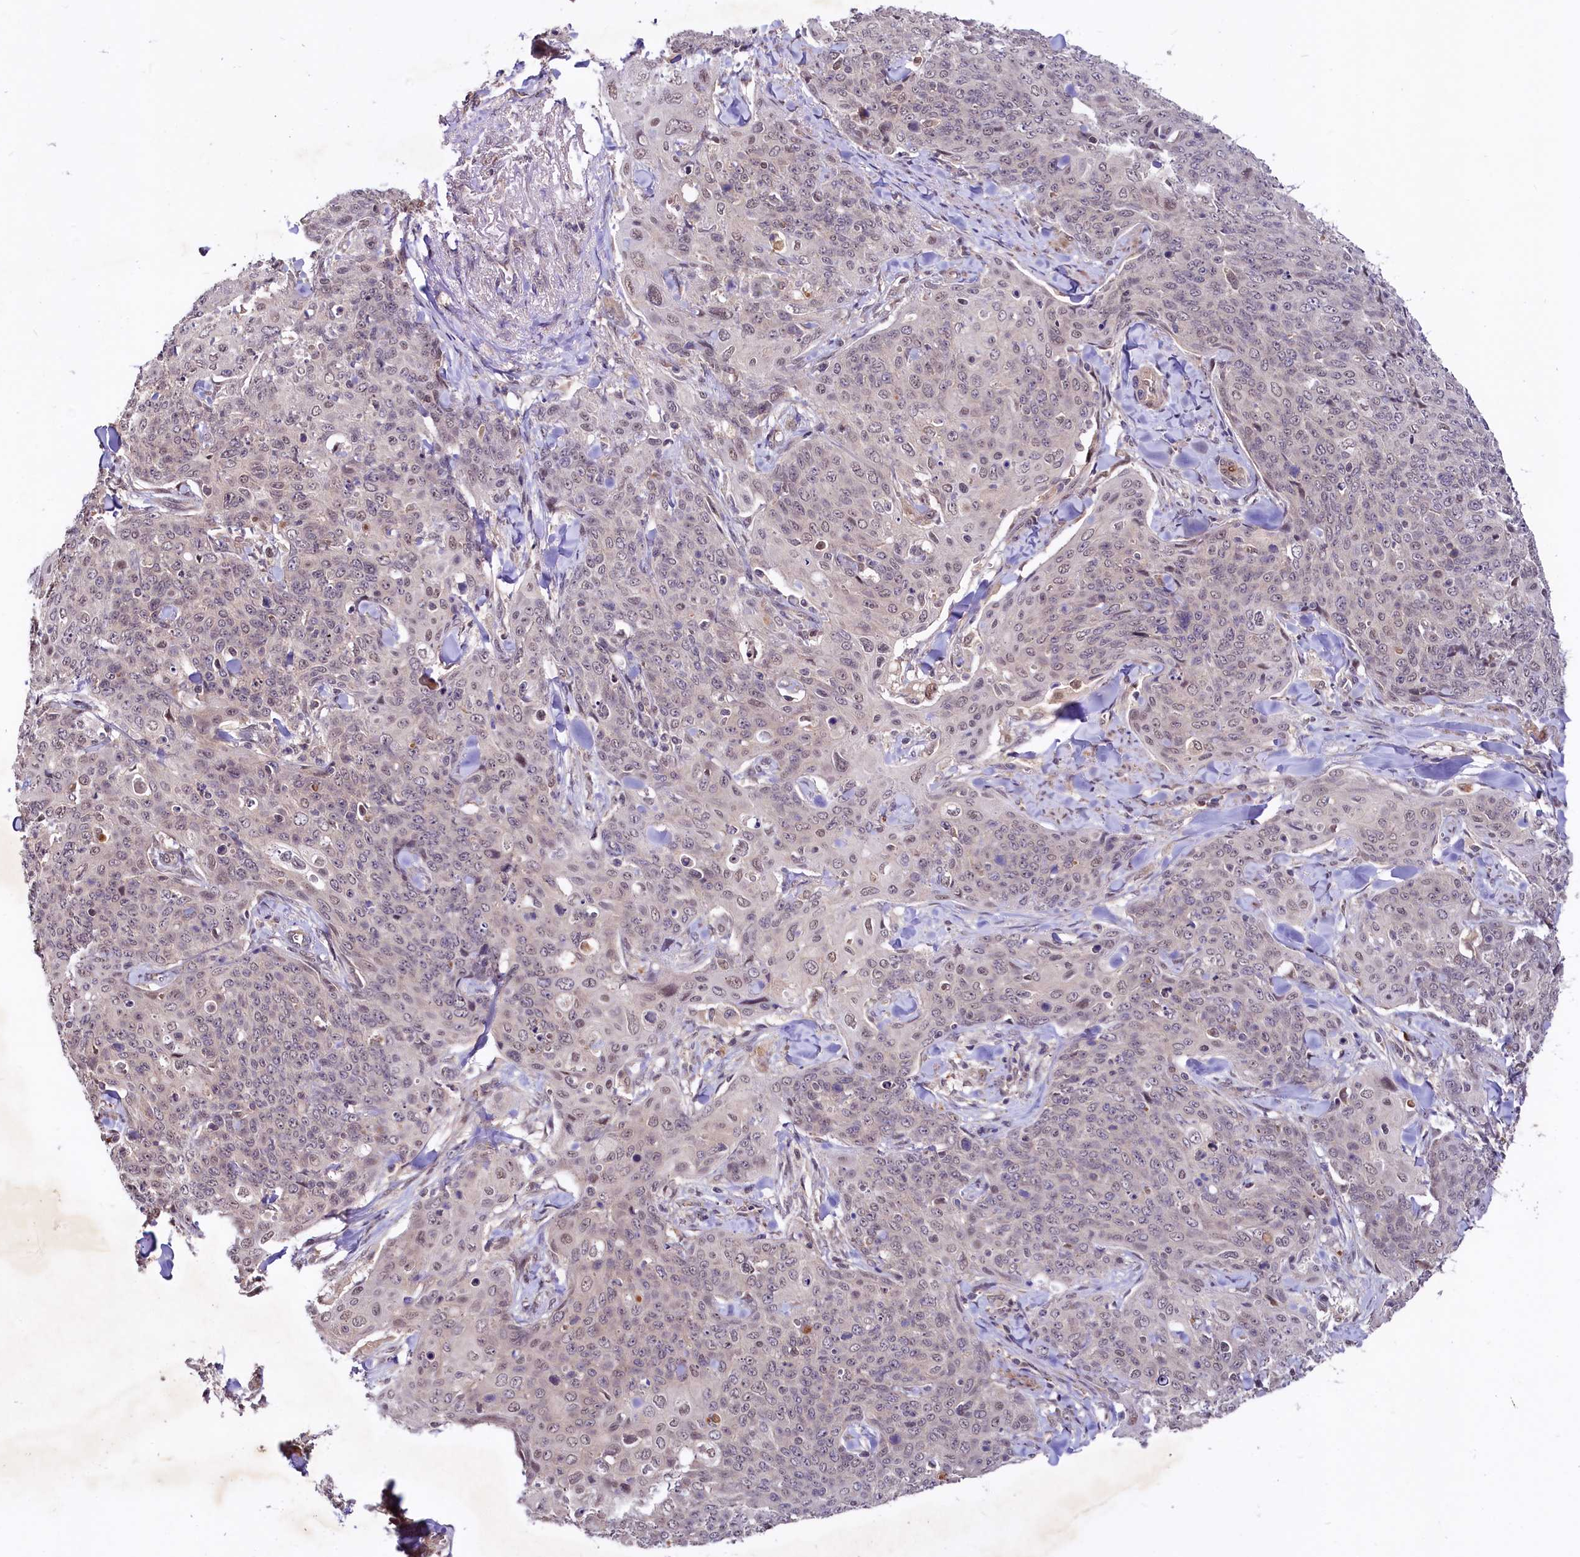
{"staining": {"intensity": "negative", "quantity": "none", "location": "none"}, "tissue": "skin cancer", "cell_type": "Tumor cells", "image_type": "cancer", "snomed": [{"axis": "morphology", "description": "Squamous cell carcinoma, NOS"}, {"axis": "topography", "description": "Skin"}, {"axis": "topography", "description": "Vulva"}], "caption": "Tumor cells are negative for brown protein staining in squamous cell carcinoma (skin). Nuclei are stained in blue.", "gene": "UBE3A", "patient": {"sex": "female", "age": 85}}